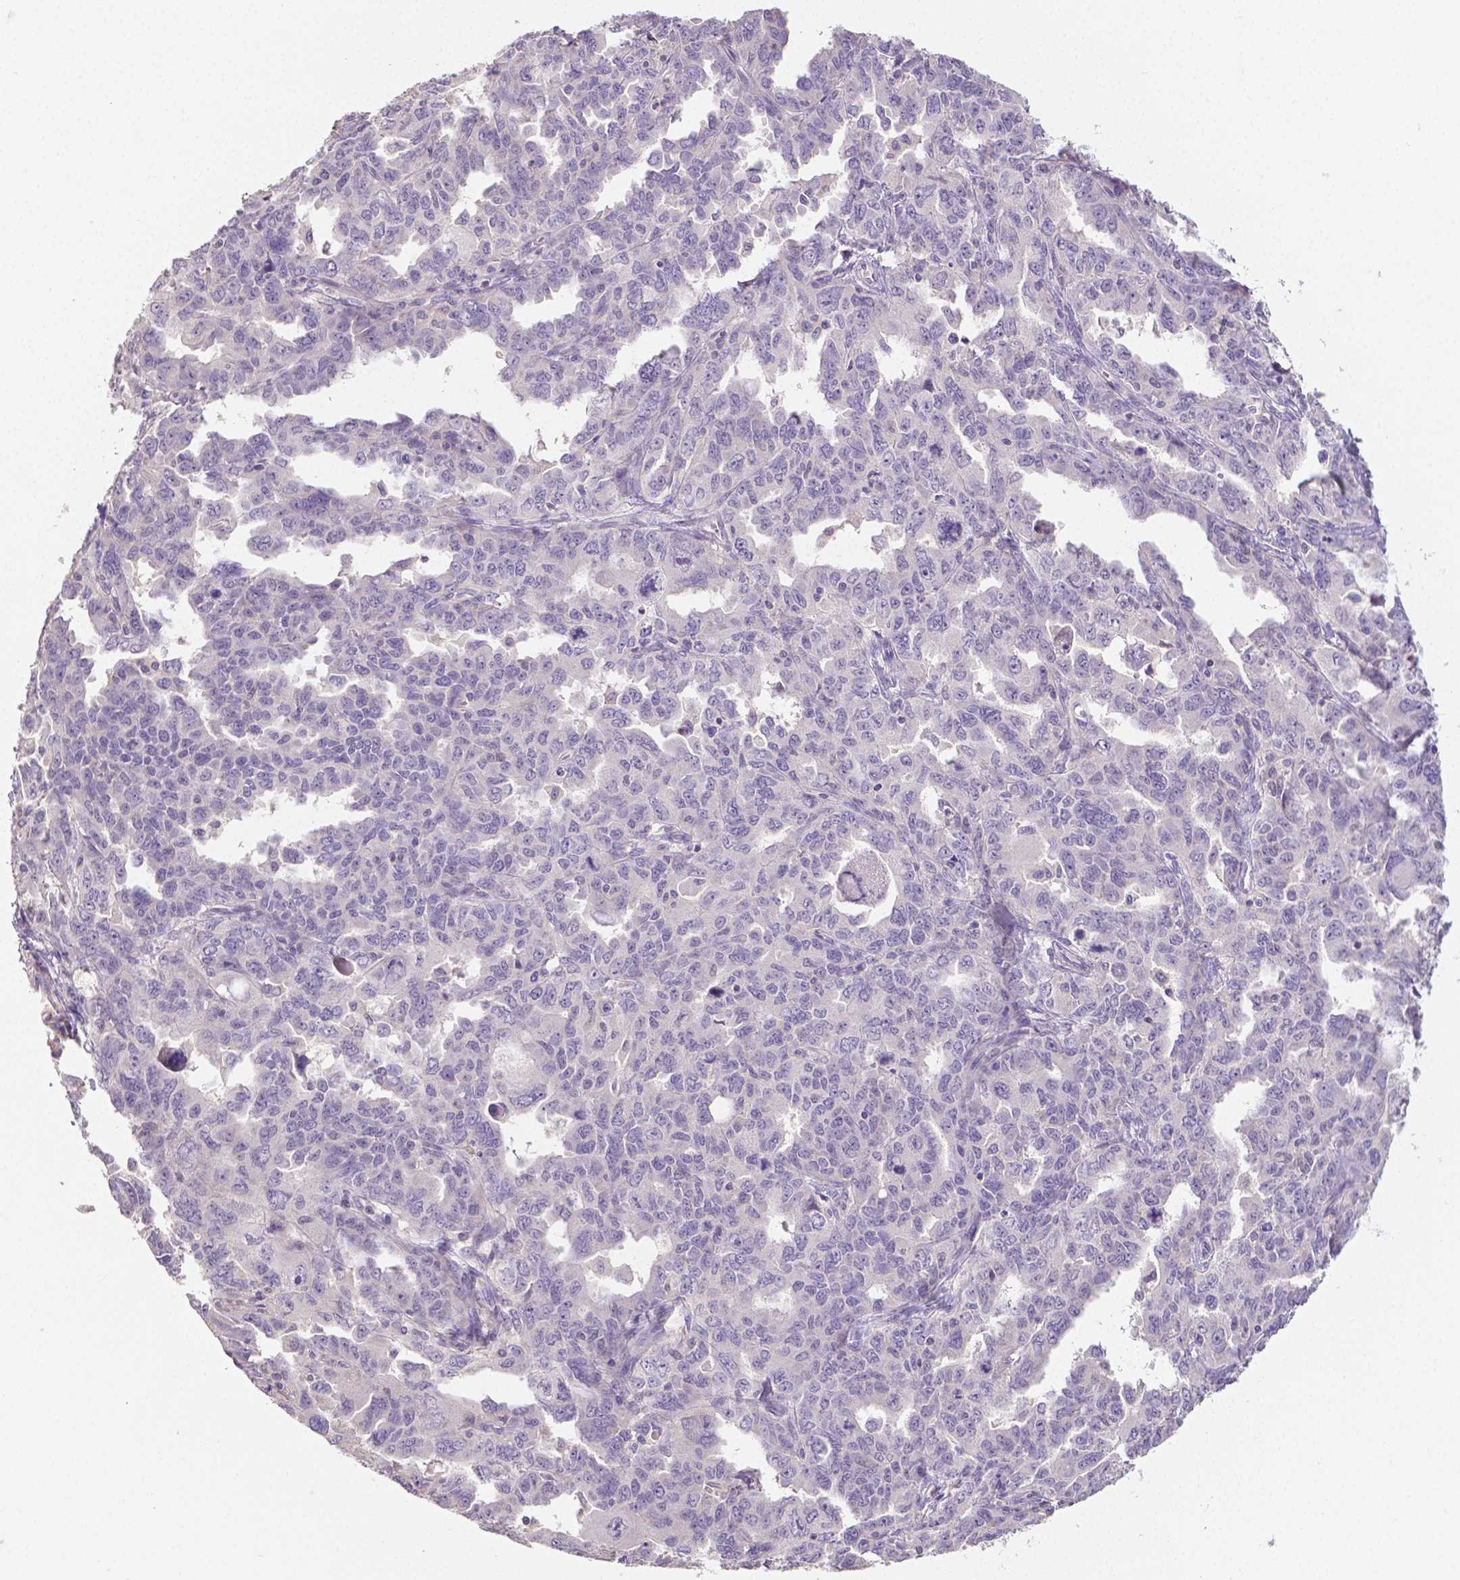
{"staining": {"intensity": "negative", "quantity": "none", "location": "none"}, "tissue": "ovarian cancer", "cell_type": "Tumor cells", "image_type": "cancer", "snomed": [{"axis": "morphology", "description": "Adenocarcinoma, NOS"}, {"axis": "morphology", "description": "Carcinoma, endometroid"}, {"axis": "topography", "description": "Ovary"}], "caption": "Image shows no significant protein expression in tumor cells of ovarian cancer (adenocarcinoma). (Brightfield microscopy of DAB (3,3'-diaminobenzidine) immunohistochemistry at high magnification).", "gene": "CRMP1", "patient": {"sex": "female", "age": 72}}